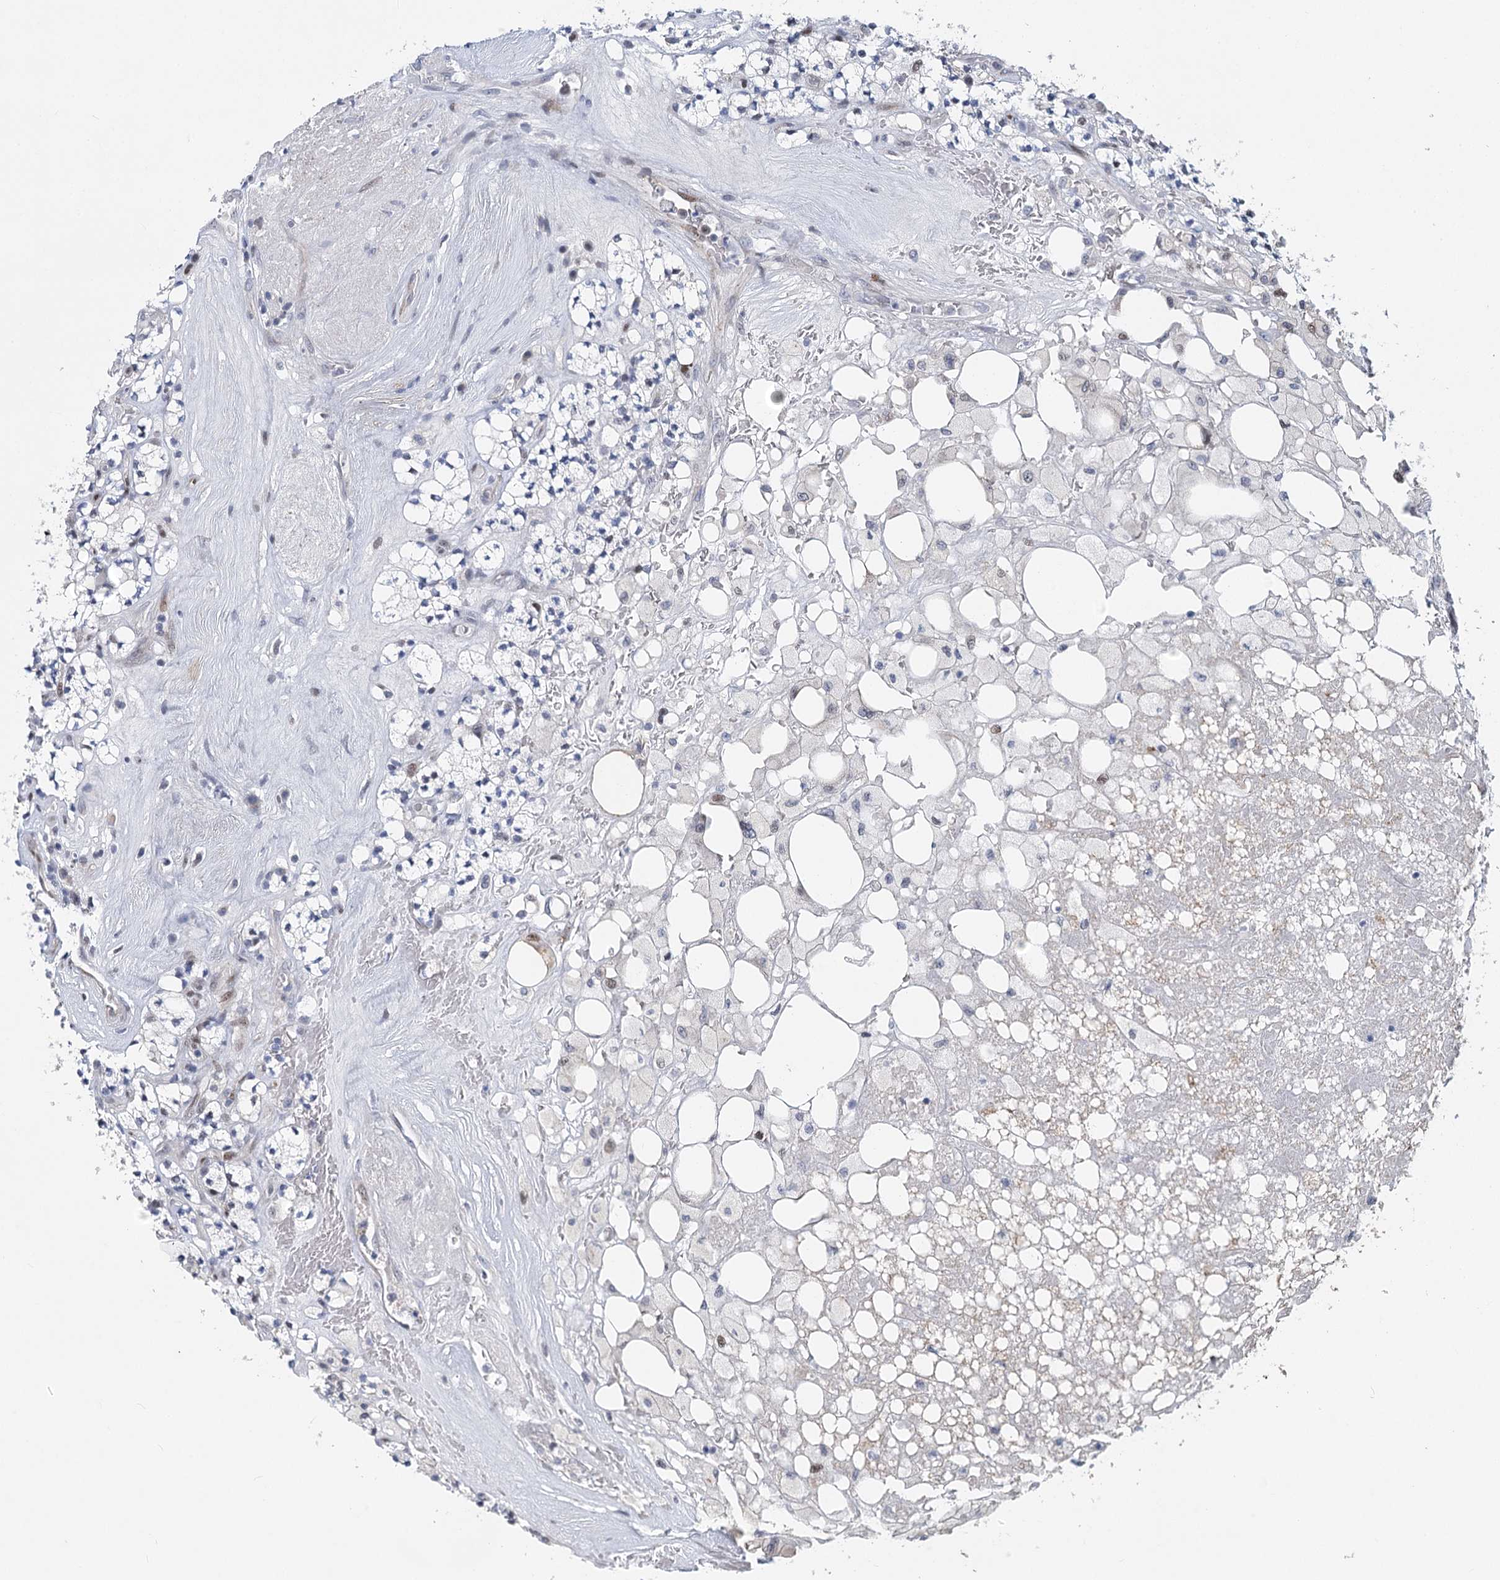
{"staining": {"intensity": "negative", "quantity": "none", "location": "none"}, "tissue": "renal cancer", "cell_type": "Tumor cells", "image_type": "cancer", "snomed": [{"axis": "morphology", "description": "Adenocarcinoma, NOS"}, {"axis": "topography", "description": "Kidney"}], "caption": "DAB (3,3'-diaminobenzidine) immunohistochemical staining of renal cancer reveals no significant staining in tumor cells. (DAB (3,3'-diaminobenzidine) IHC visualized using brightfield microscopy, high magnification).", "gene": "CAMTA1", "patient": {"sex": "male", "age": 77}}